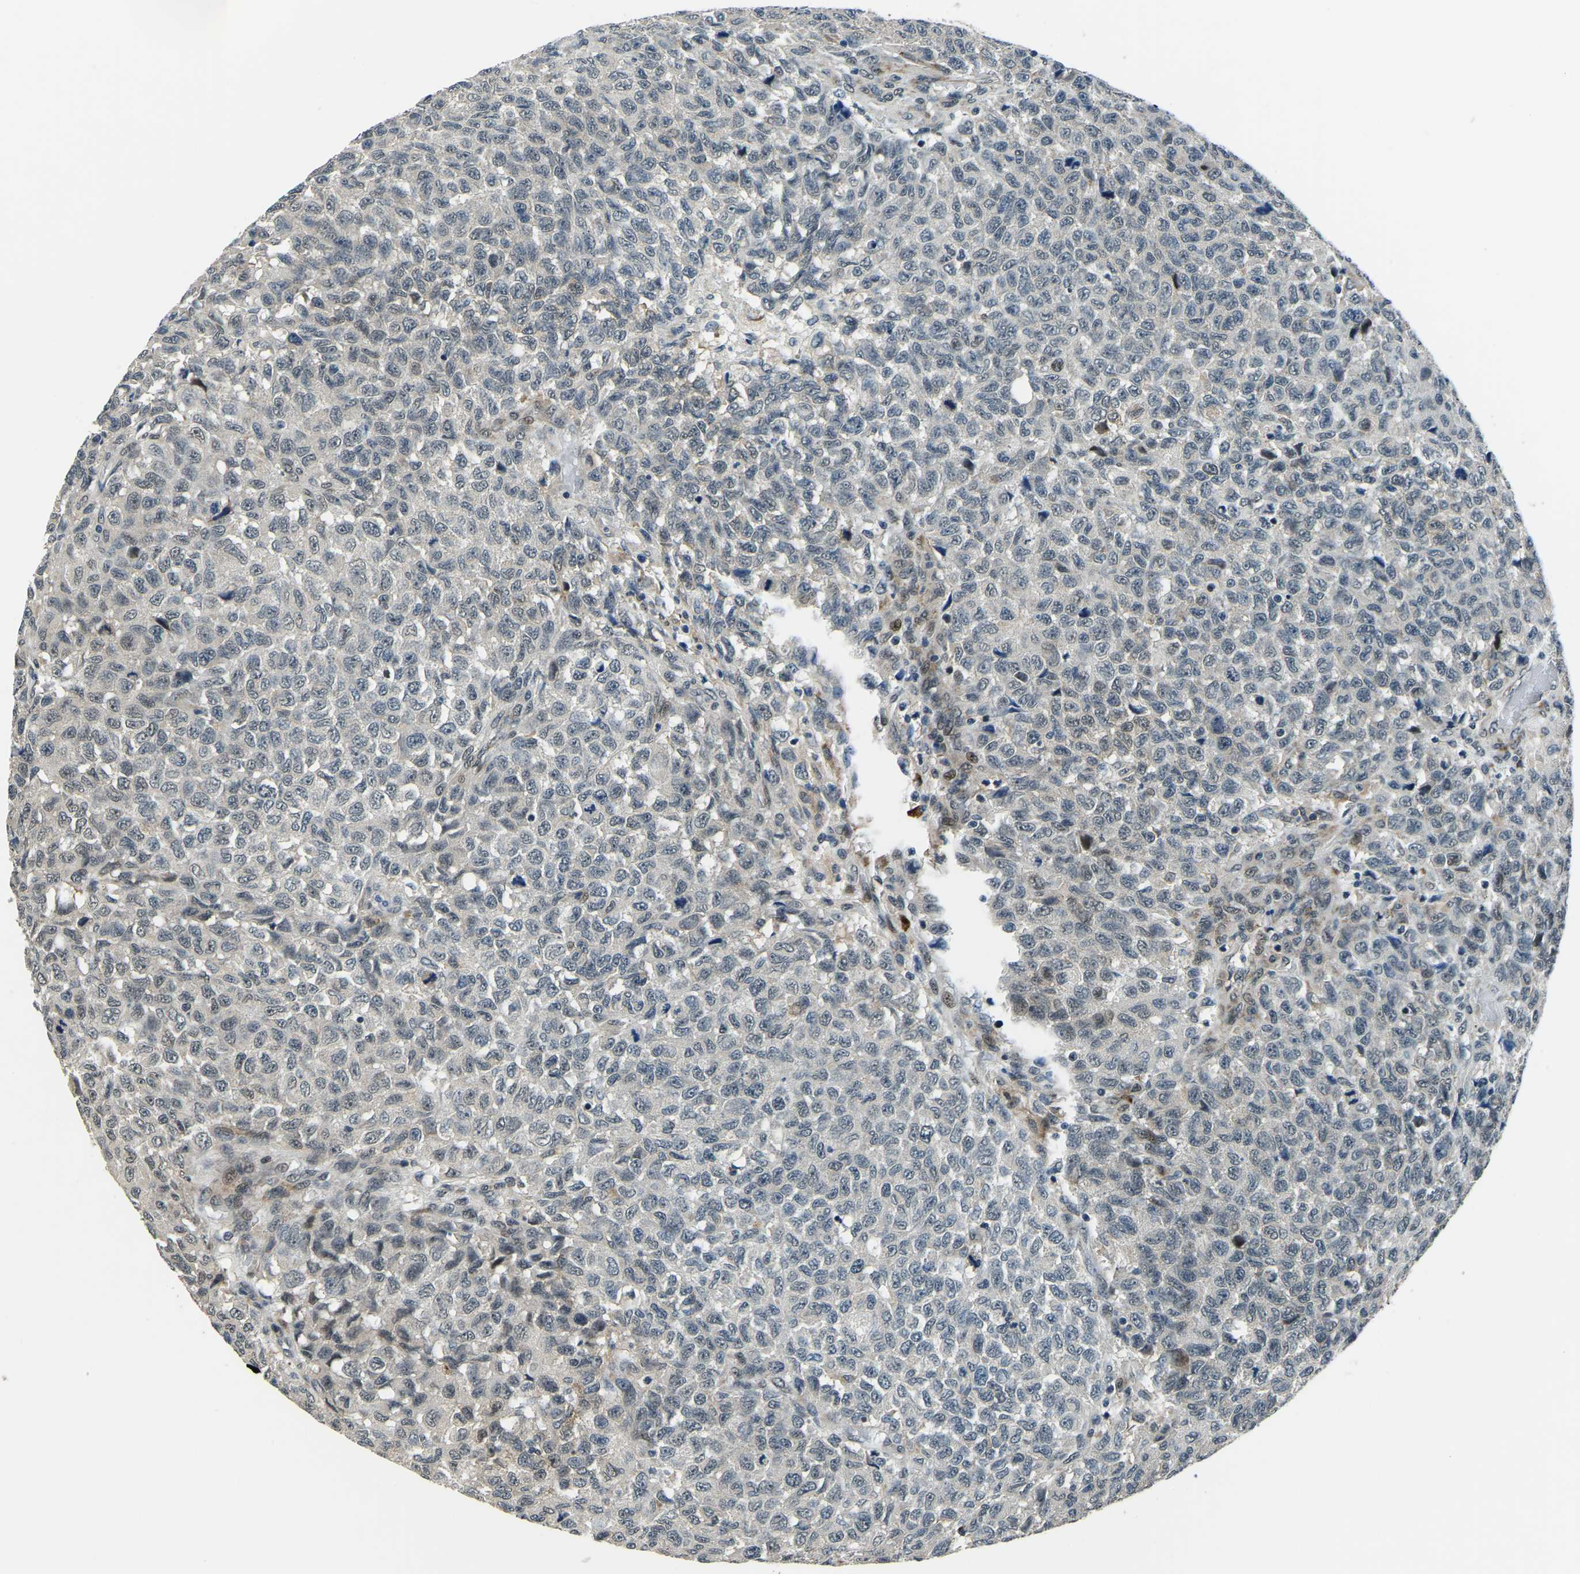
{"staining": {"intensity": "moderate", "quantity": "<25%", "location": "nuclear"}, "tissue": "testis cancer", "cell_type": "Tumor cells", "image_type": "cancer", "snomed": [{"axis": "morphology", "description": "Seminoma, NOS"}, {"axis": "topography", "description": "Testis"}], "caption": "Testis cancer stained with DAB (3,3'-diaminobenzidine) immunohistochemistry reveals low levels of moderate nuclear expression in approximately <25% of tumor cells.", "gene": "ING2", "patient": {"sex": "male", "age": 59}}